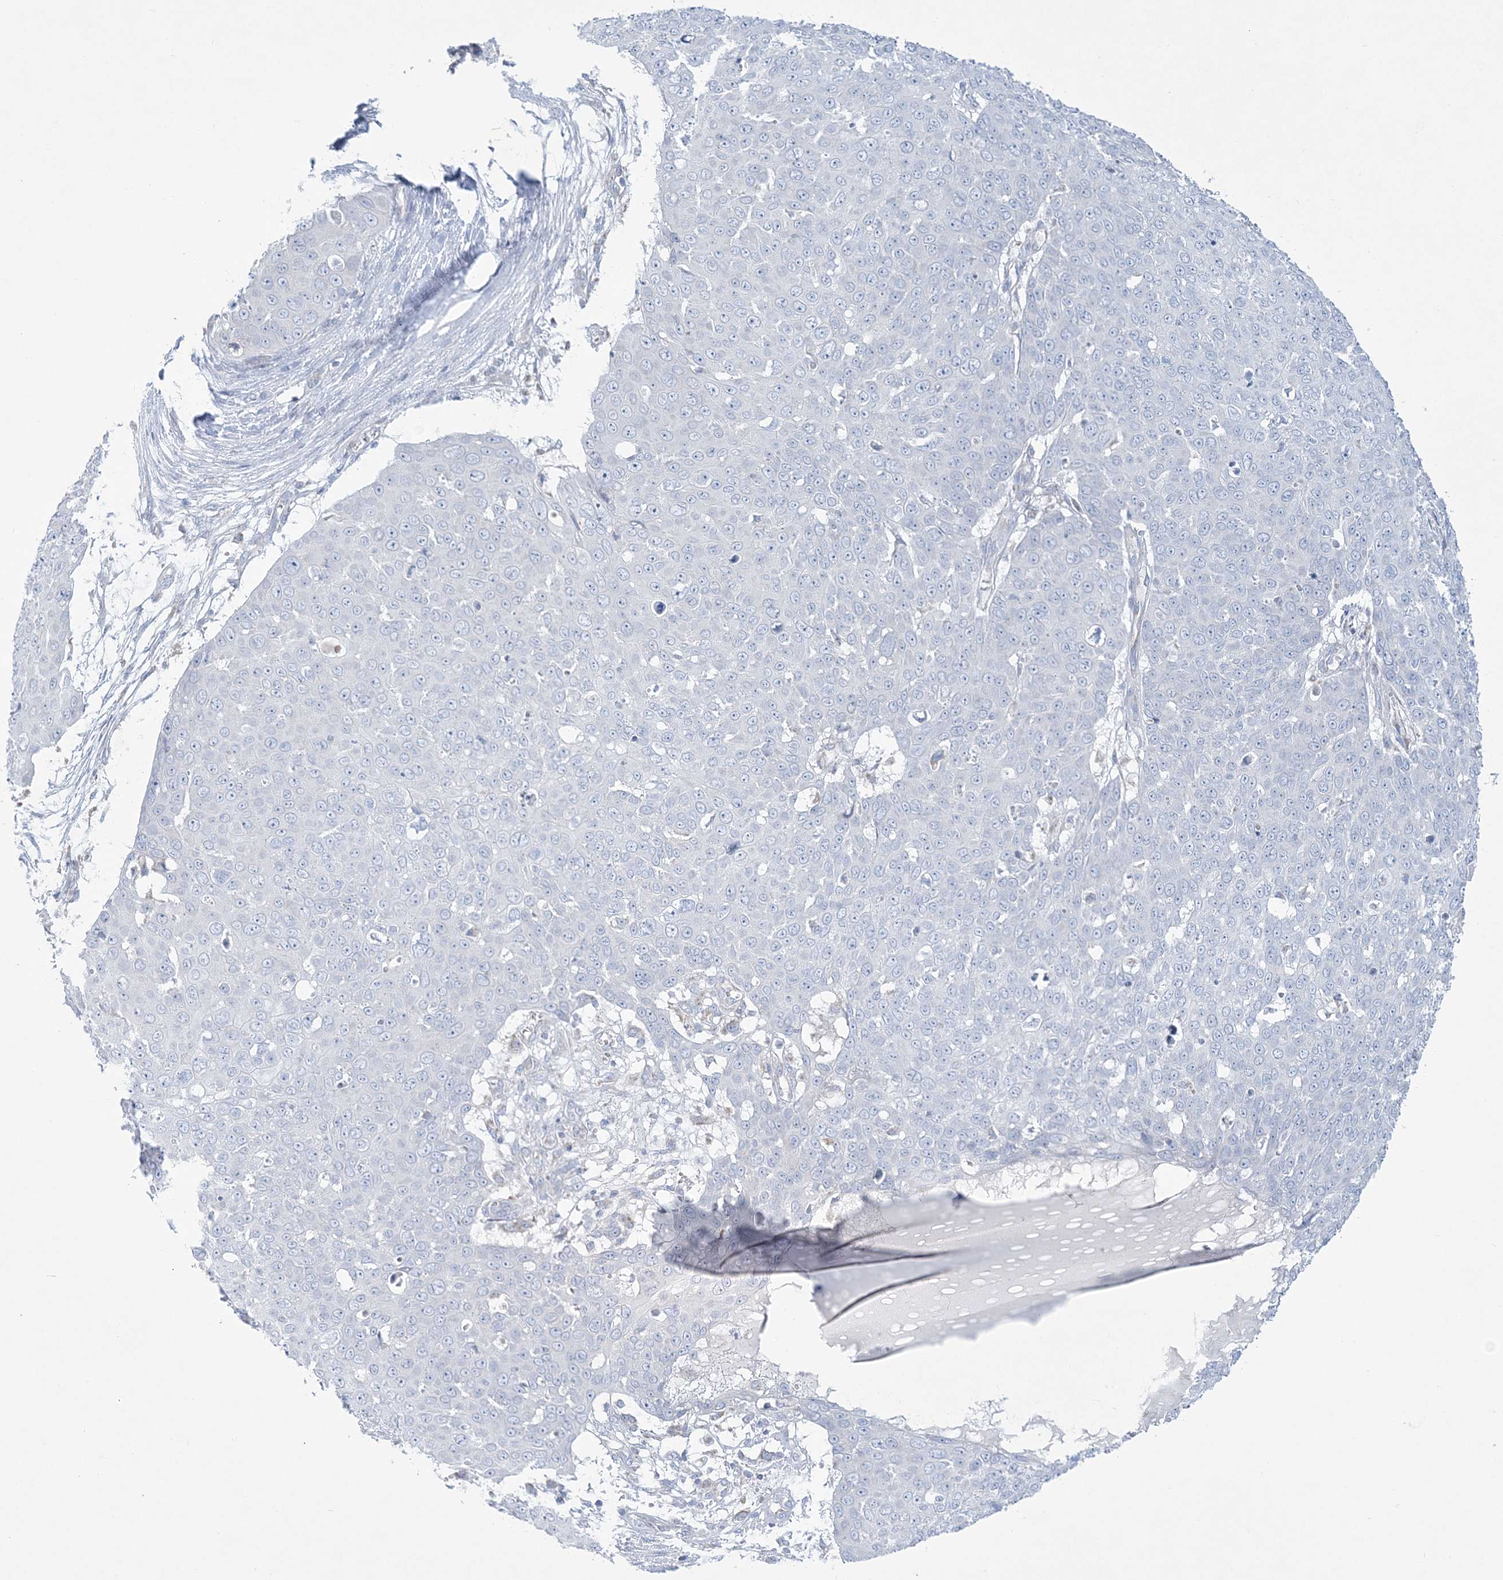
{"staining": {"intensity": "negative", "quantity": "none", "location": "none"}, "tissue": "skin cancer", "cell_type": "Tumor cells", "image_type": "cancer", "snomed": [{"axis": "morphology", "description": "Squamous cell carcinoma, NOS"}, {"axis": "topography", "description": "Skin"}], "caption": "Protein analysis of squamous cell carcinoma (skin) shows no significant positivity in tumor cells. (DAB IHC with hematoxylin counter stain).", "gene": "TBC1D7", "patient": {"sex": "male", "age": 71}}